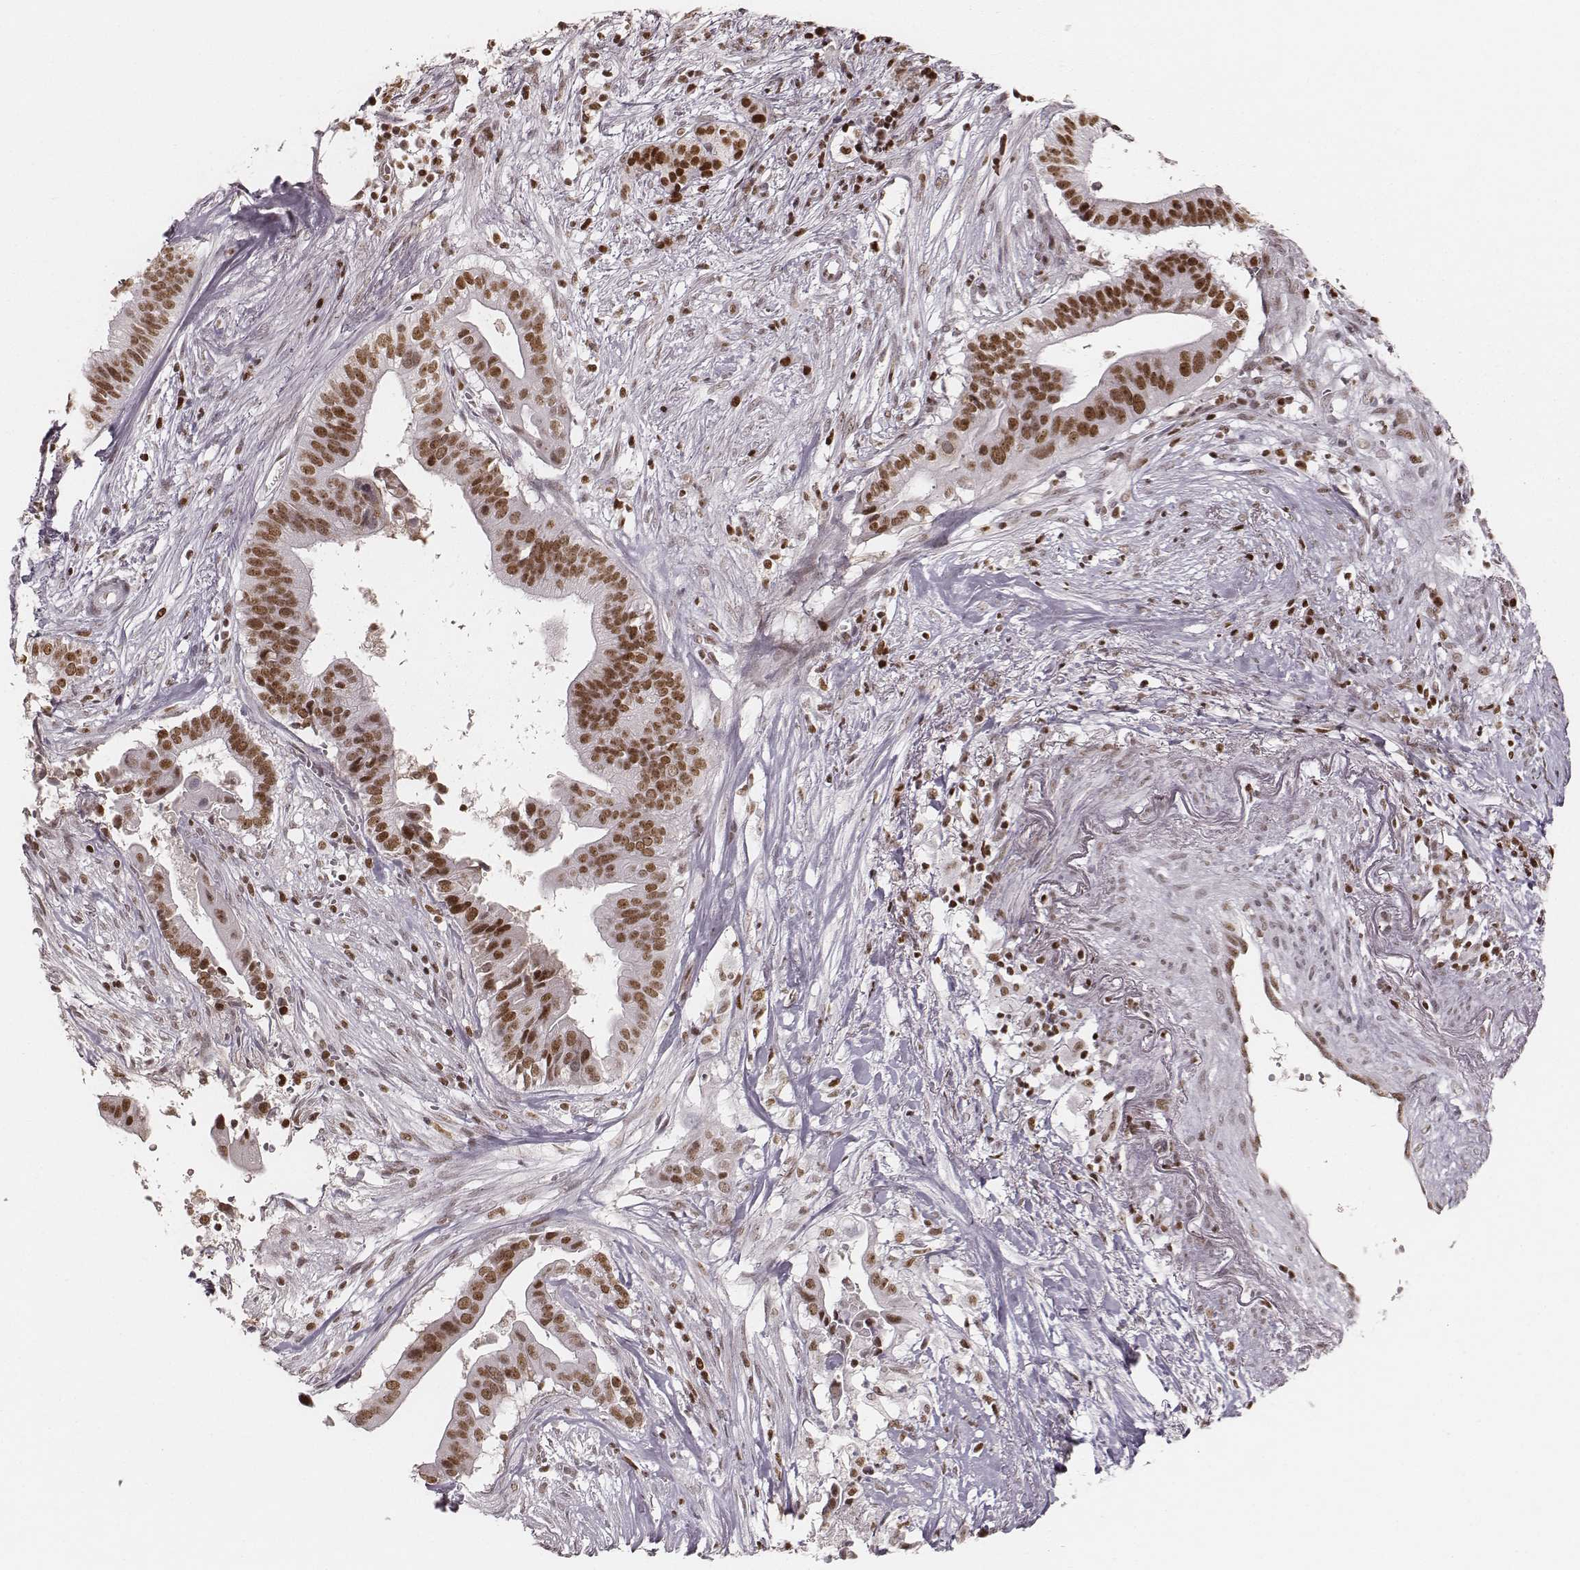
{"staining": {"intensity": "moderate", "quantity": ">75%", "location": "nuclear"}, "tissue": "pancreatic cancer", "cell_type": "Tumor cells", "image_type": "cancer", "snomed": [{"axis": "morphology", "description": "Adenocarcinoma, NOS"}, {"axis": "topography", "description": "Pancreas"}], "caption": "Human pancreatic cancer stained with a brown dye demonstrates moderate nuclear positive staining in approximately >75% of tumor cells.", "gene": "PARP1", "patient": {"sex": "male", "age": 61}}